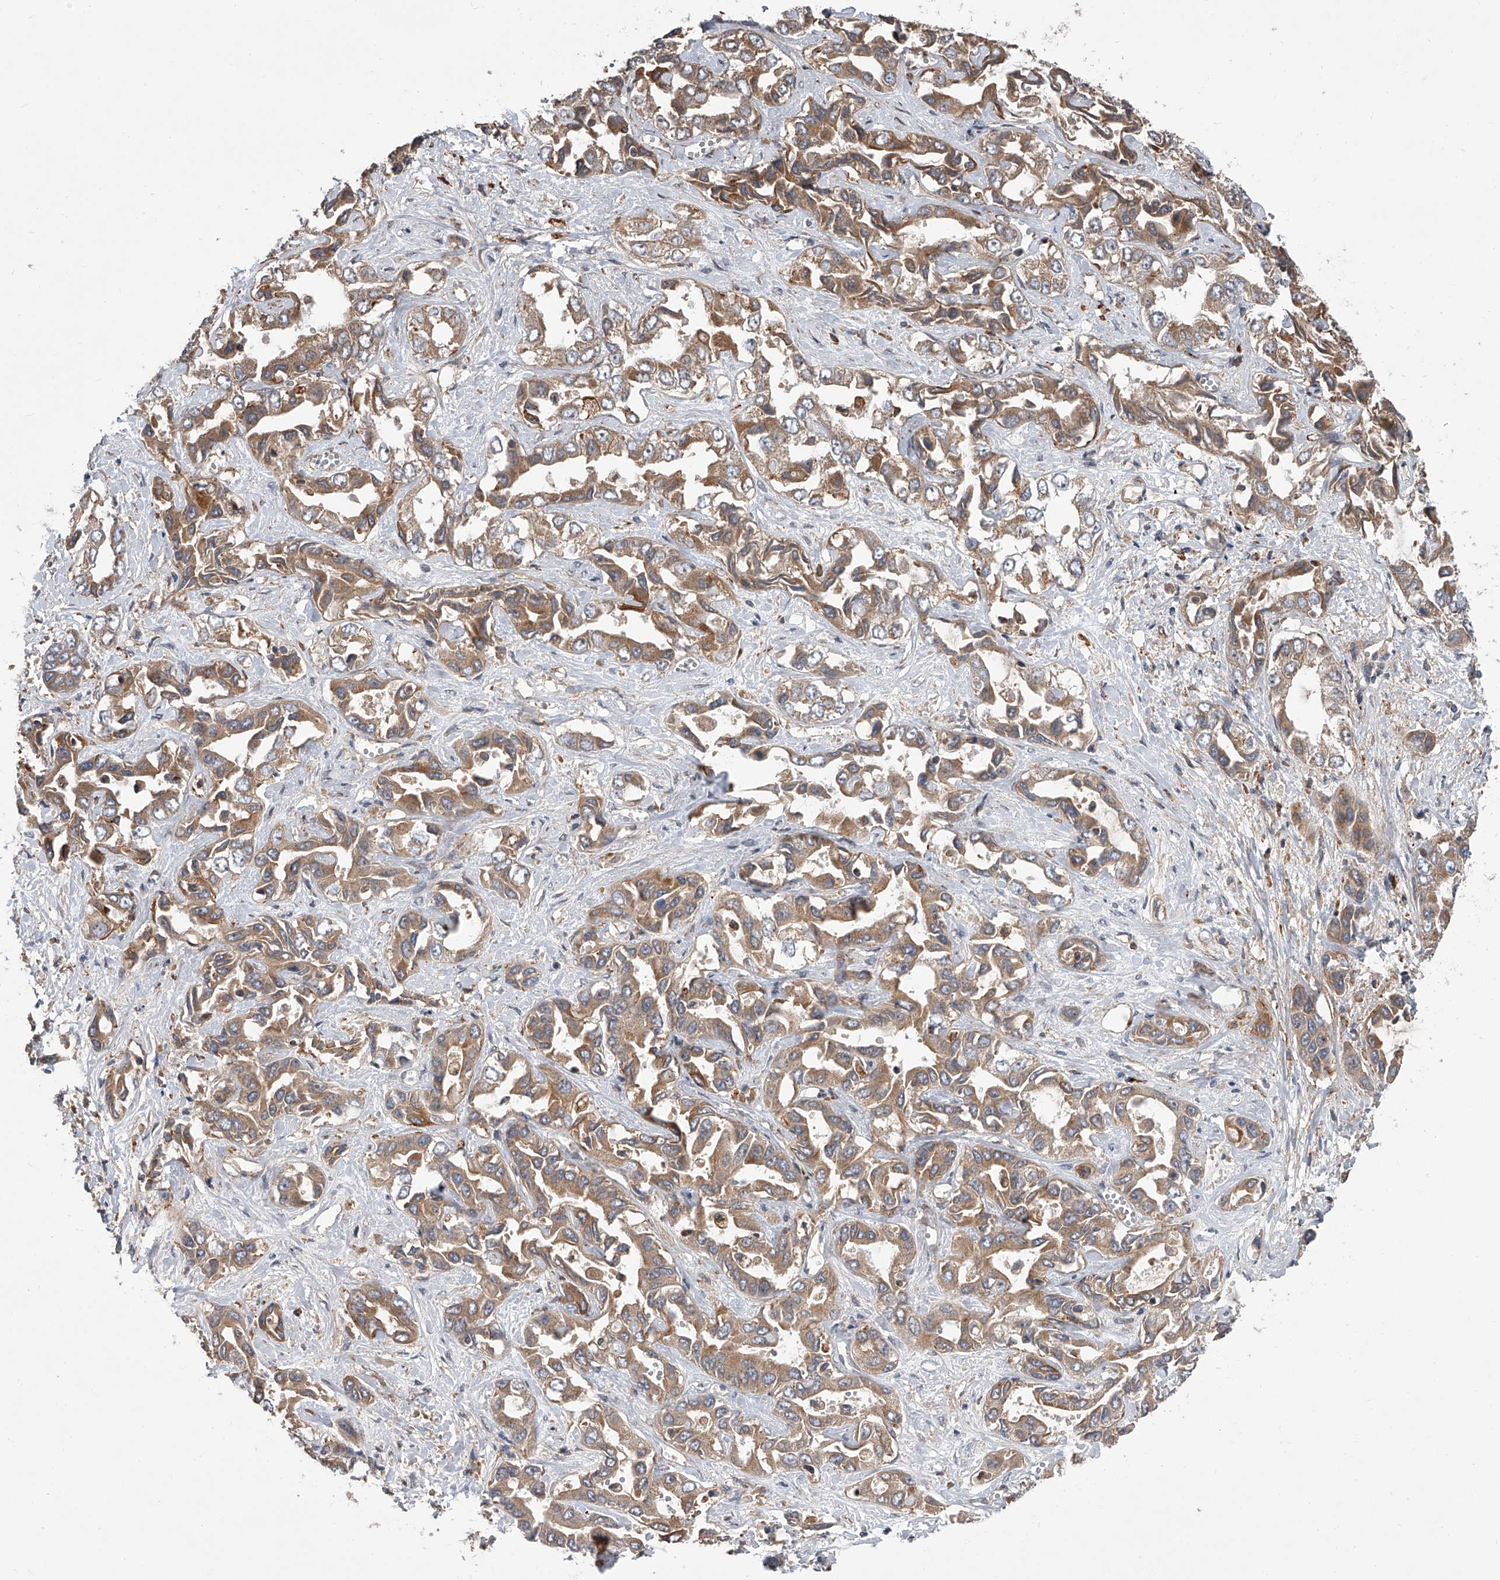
{"staining": {"intensity": "moderate", "quantity": ">75%", "location": "cytoplasmic/membranous"}, "tissue": "liver cancer", "cell_type": "Tumor cells", "image_type": "cancer", "snomed": [{"axis": "morphology", "description": "Cholangiocarcinoma"}, {"axis": "topography", "description": "Liver"}], "caption": "A photomicrograph showing moderate cytoplasmic/membranous expression in approximately >75% of tumor cells in liver cholangiocarcinoma, as visualized by brown immunohistochemical staining.", "gene": "USP47", "patient": {"sex": "female", "age": 52}}